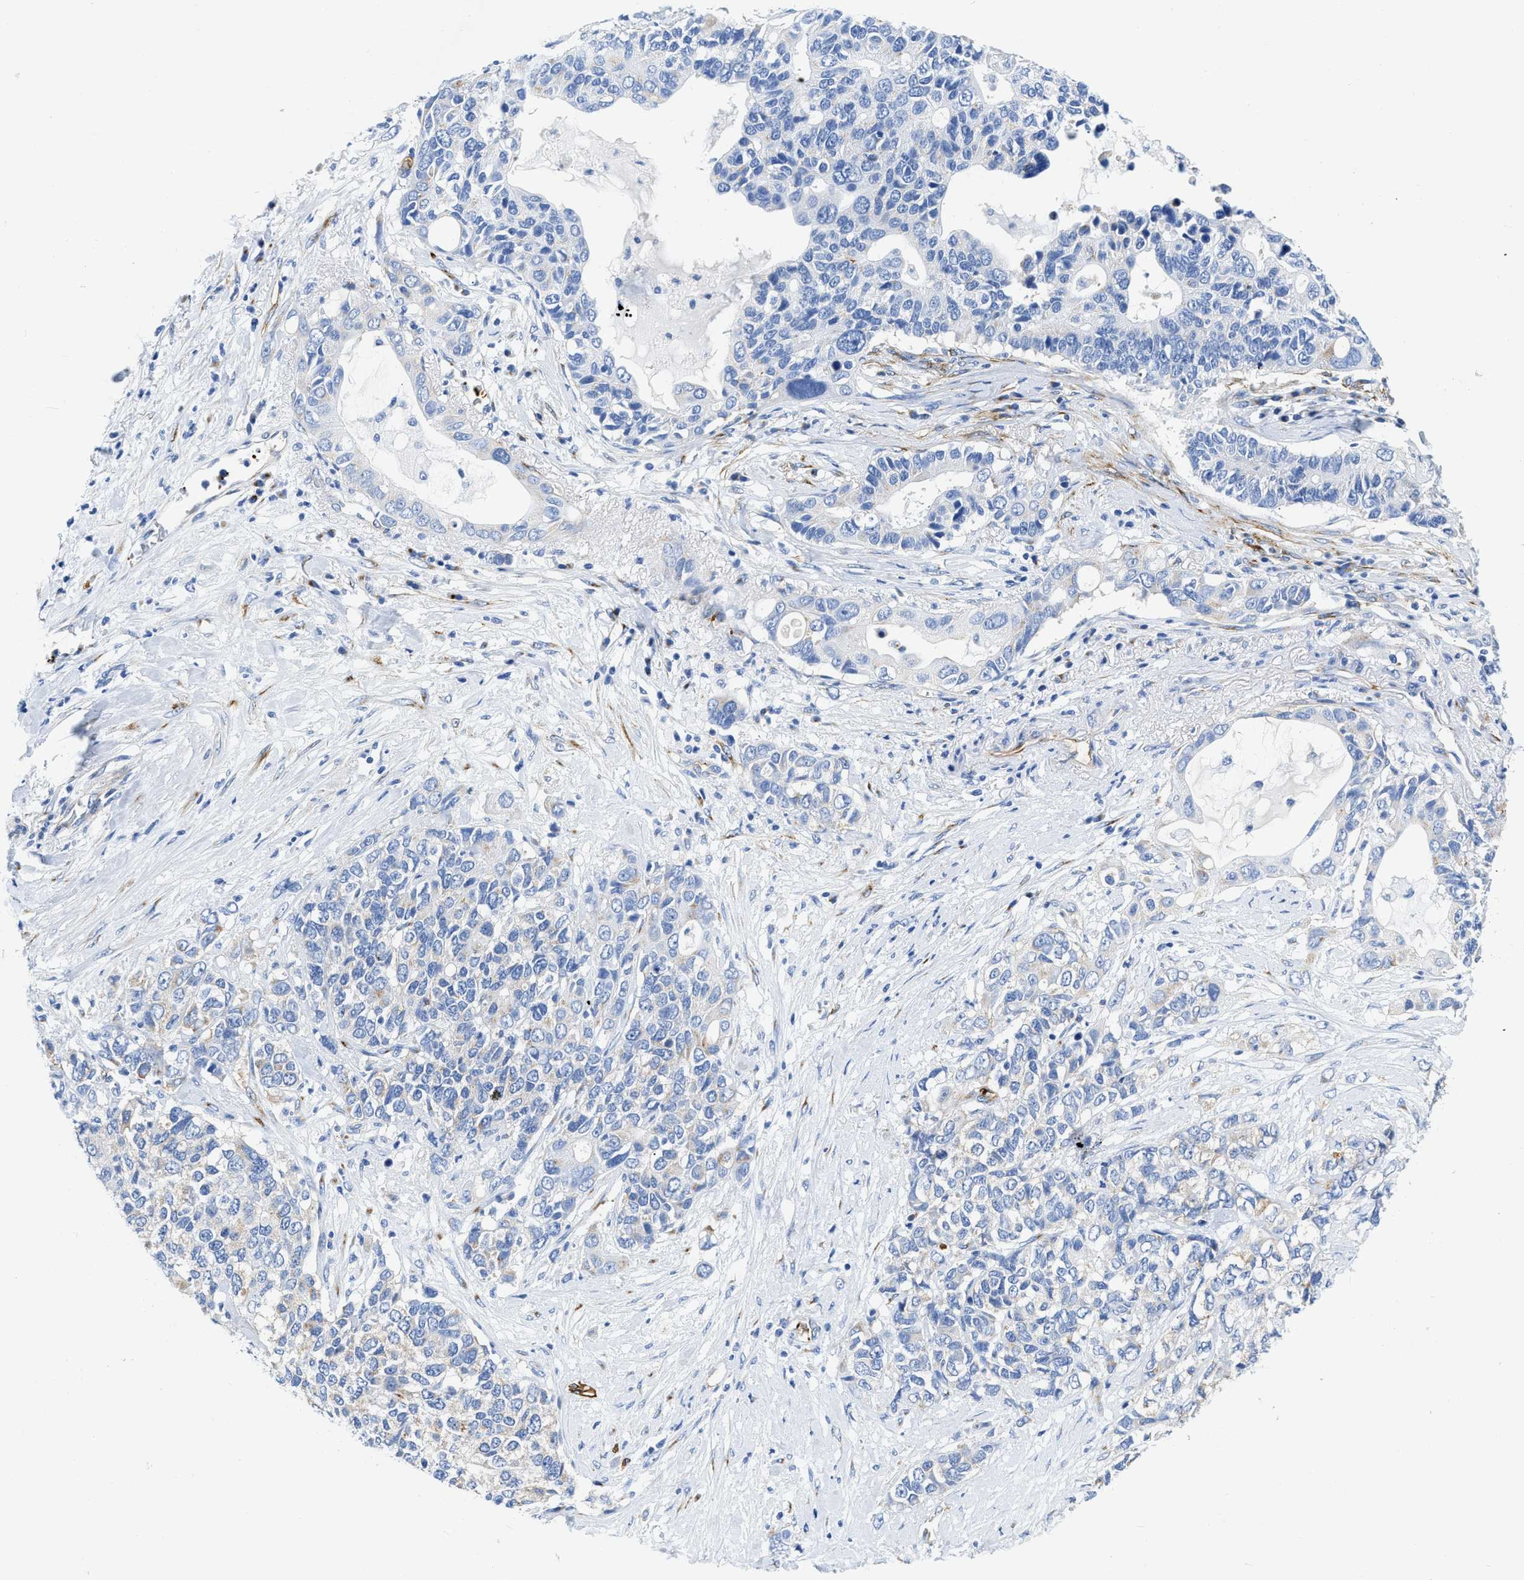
{"staining": {"intensity": "negative", "quantity": "none", "location": "none"}, "tissue": "pancreatic cancer", "cell_type": "Tumor cells", "image_type": "cancer", "snomed": [{"axis": "morphology", "description": "Adenocarcinoma, NOS"}, {"axis": "topography", "description": "Pancreas"}], "caption": "DAB (3,3'-diaminobenzidine) immunohistochemical staining of human pancreatic cancer shows no significant positivity in tumor cells.", "gene": "TVP23B", "patient": {"sex": "female", "age": 56}}